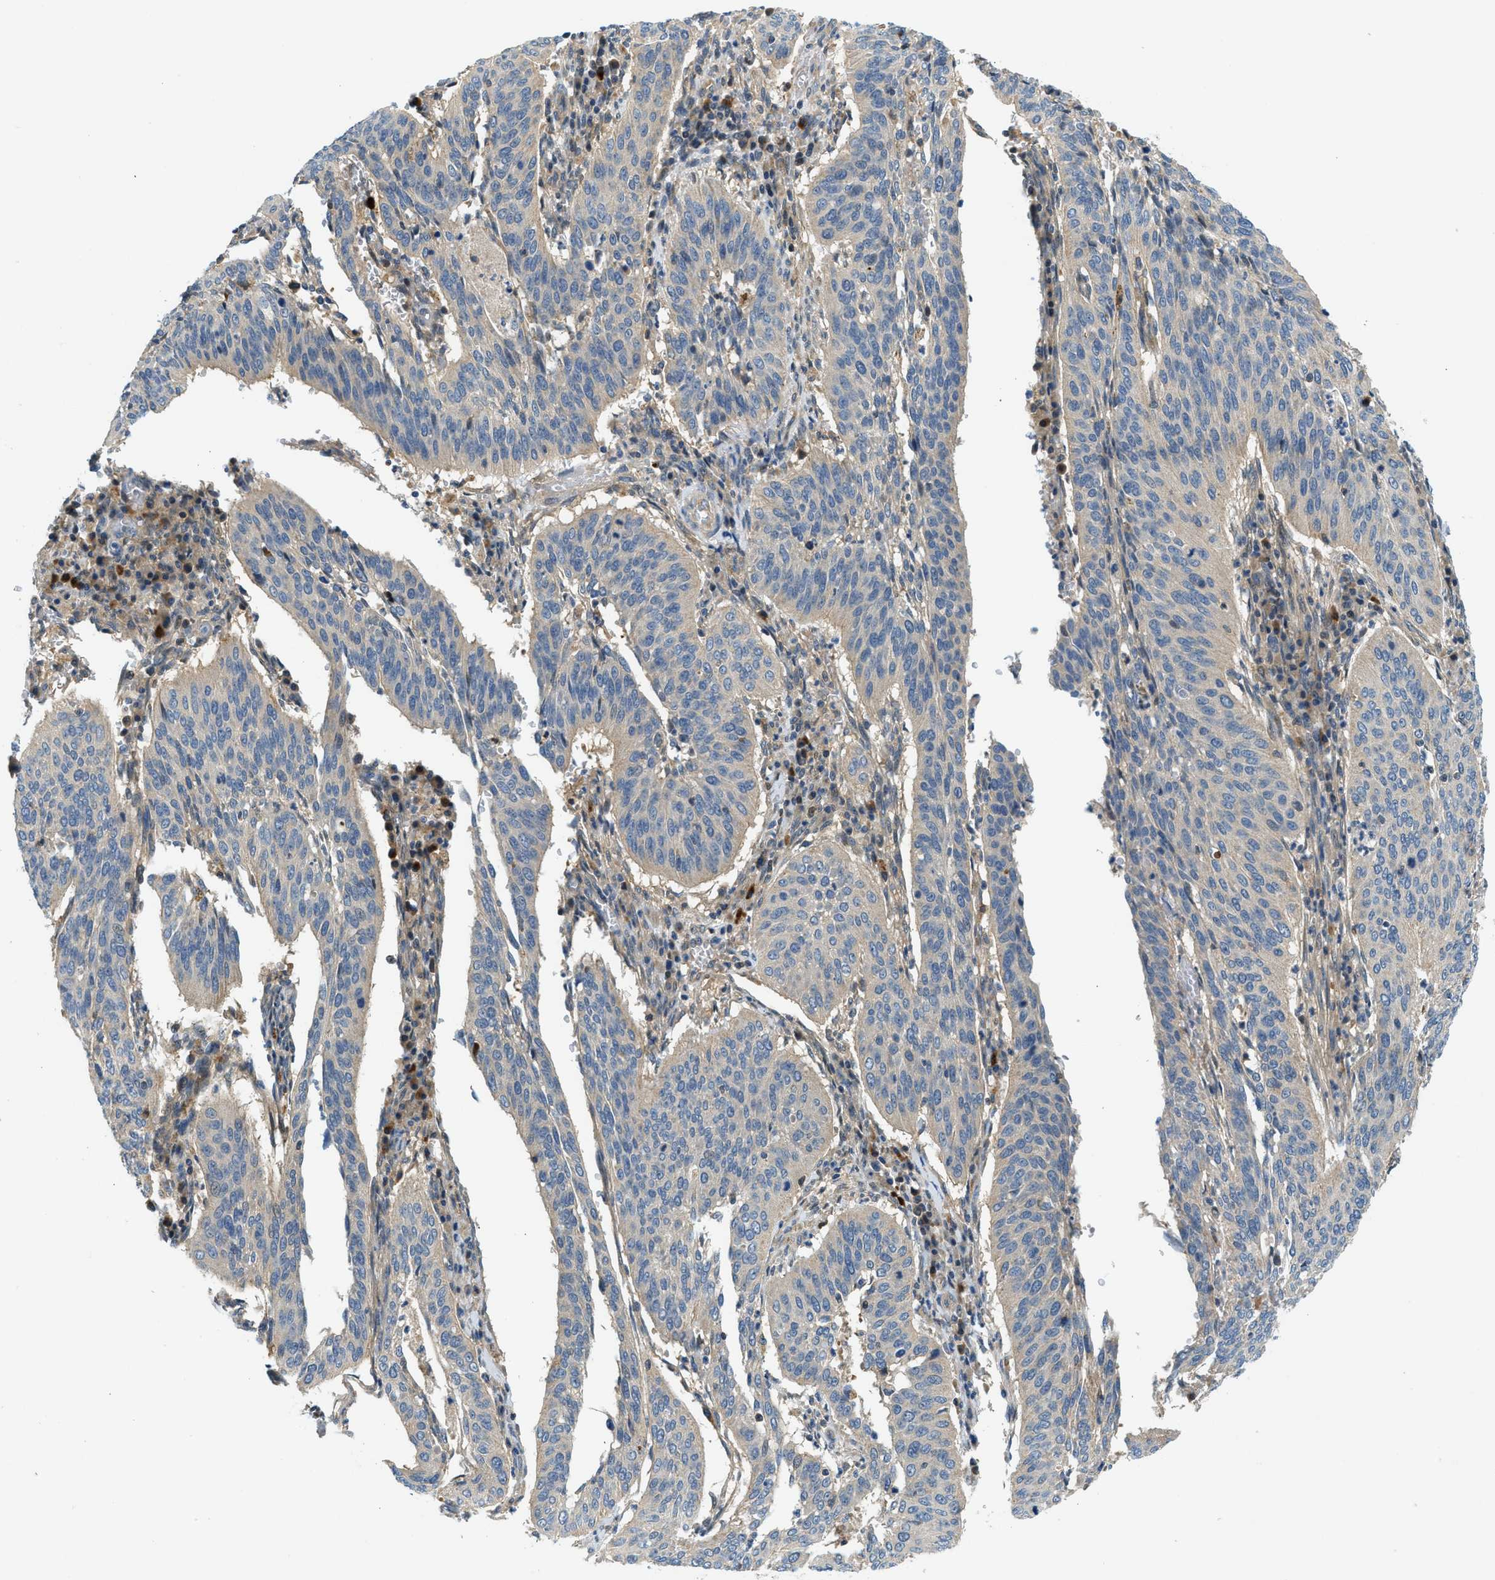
{"staining": {"intensity": "weak", "quantity": "25%-75%", "location": "cytoplasmic/membranous"}, "tissue": "cervical cancer", "cell_type": "Tumor cells", "image_type": "cancer", "snomed": [{"axis": "morphology", "description": "Normal tissue, NOS"}, {"axis": "morphology", "description": "Squamous cell carcinoma, NOS"}, {"axis": "topography", "description": "Cervix"}], "caption": "Weak cytoplasmic/membranous protein expression is present in about 25%-75% of tumor cells in cervical squamous cell carcinoma.", "gene": "KCNK1", "patient": {"sex": "female", "age": 39}}